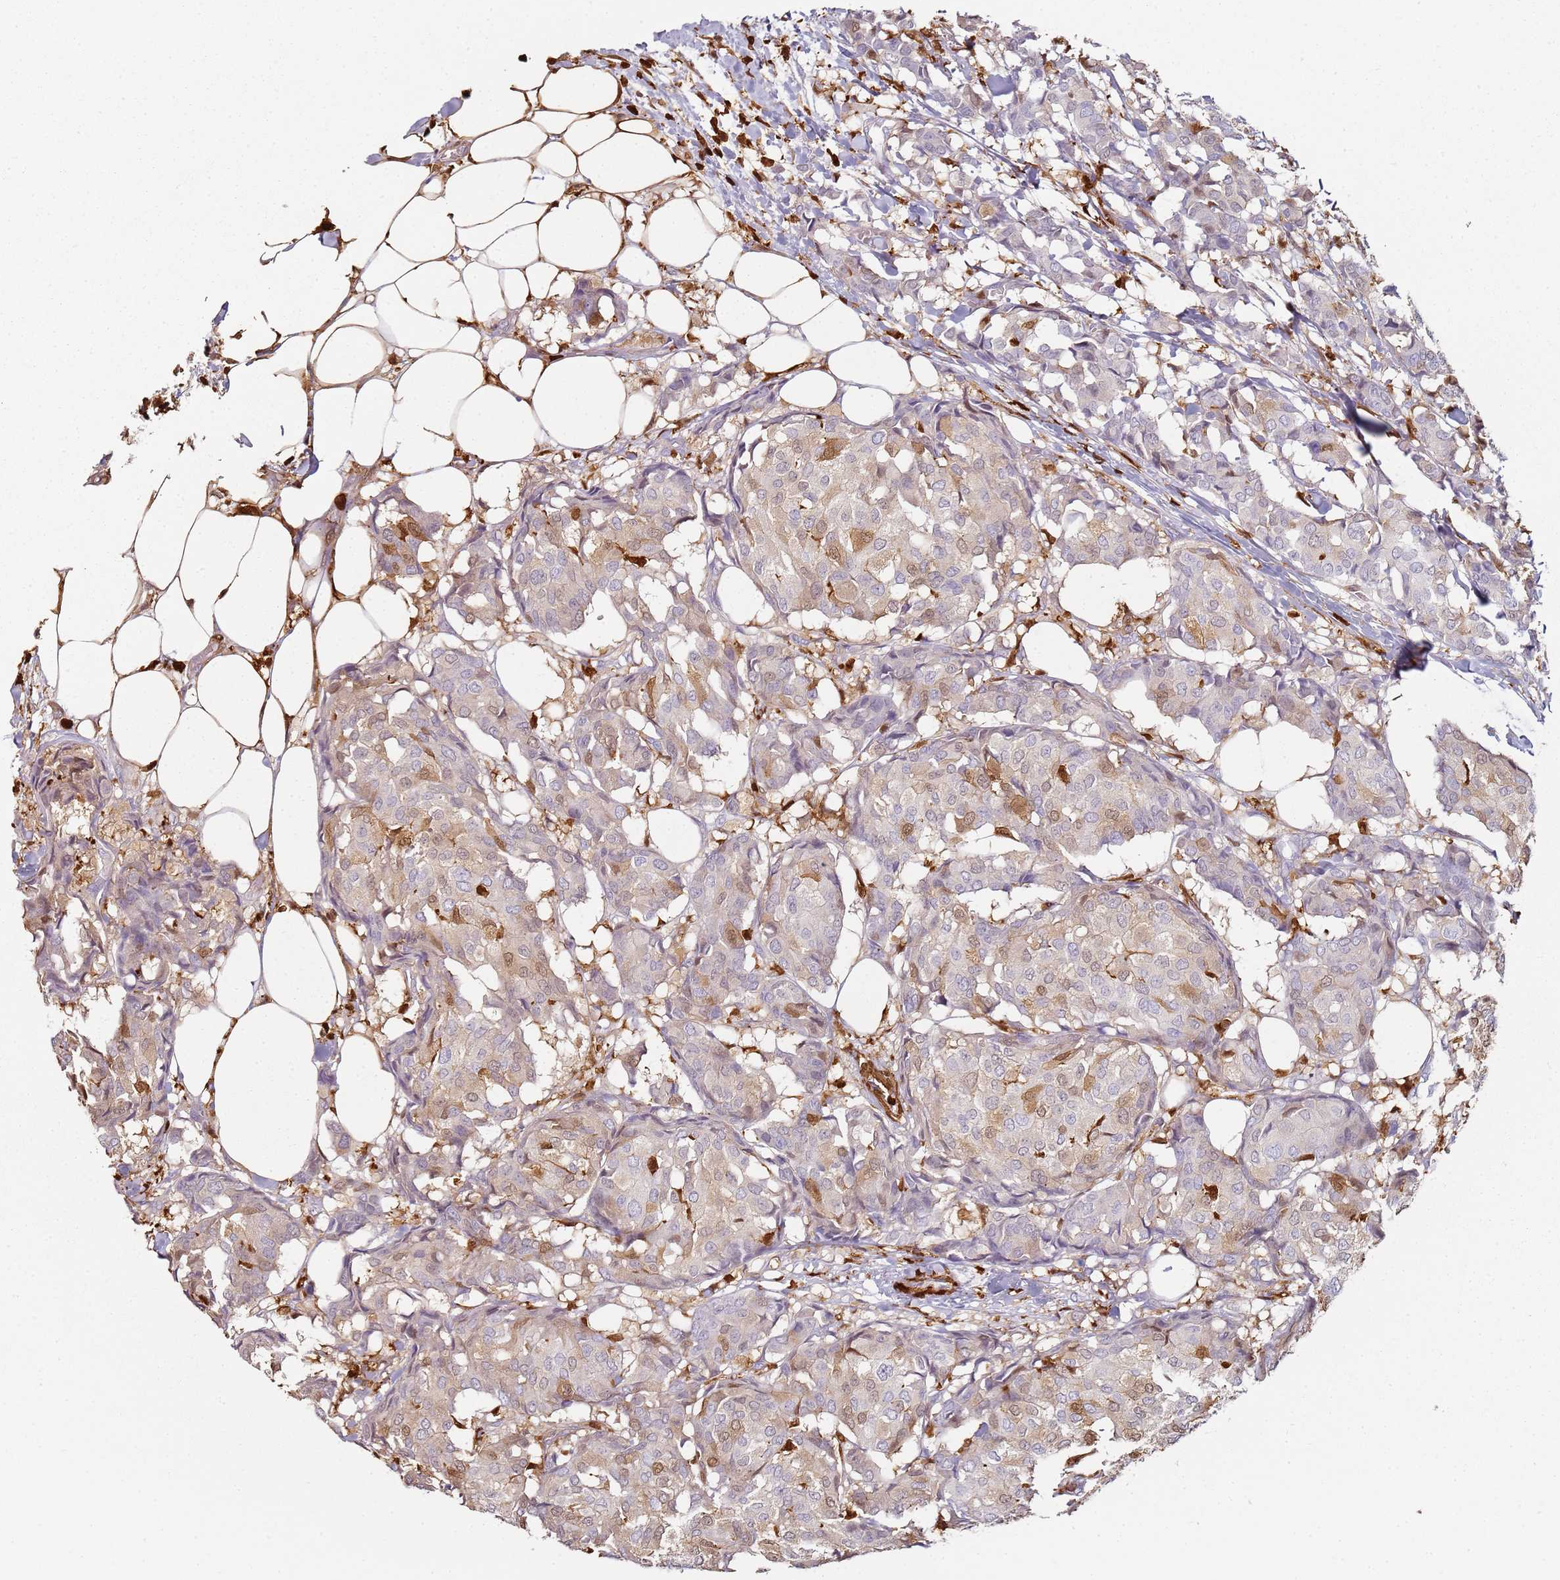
{"staining": {"intensity": "moderate", "quantity": "<25%", "location": "nuclear"}, "tissue": "breast cancer", "cell_type": "Tumor cells", "image_type": "cancer", "snomed": [{"axis": "morphology", "description": "Duct carcinoma"}, {"axis": "topography", "description": "Breast"}], "caption": "The histopathology image reveals a brown stain indicating the presence of a protein in the nuclear of tumor cells in infiltrating ductal carcinoma (breast).", "gene": "S100A4", "patient": {"sex": "female", "age": 75}}